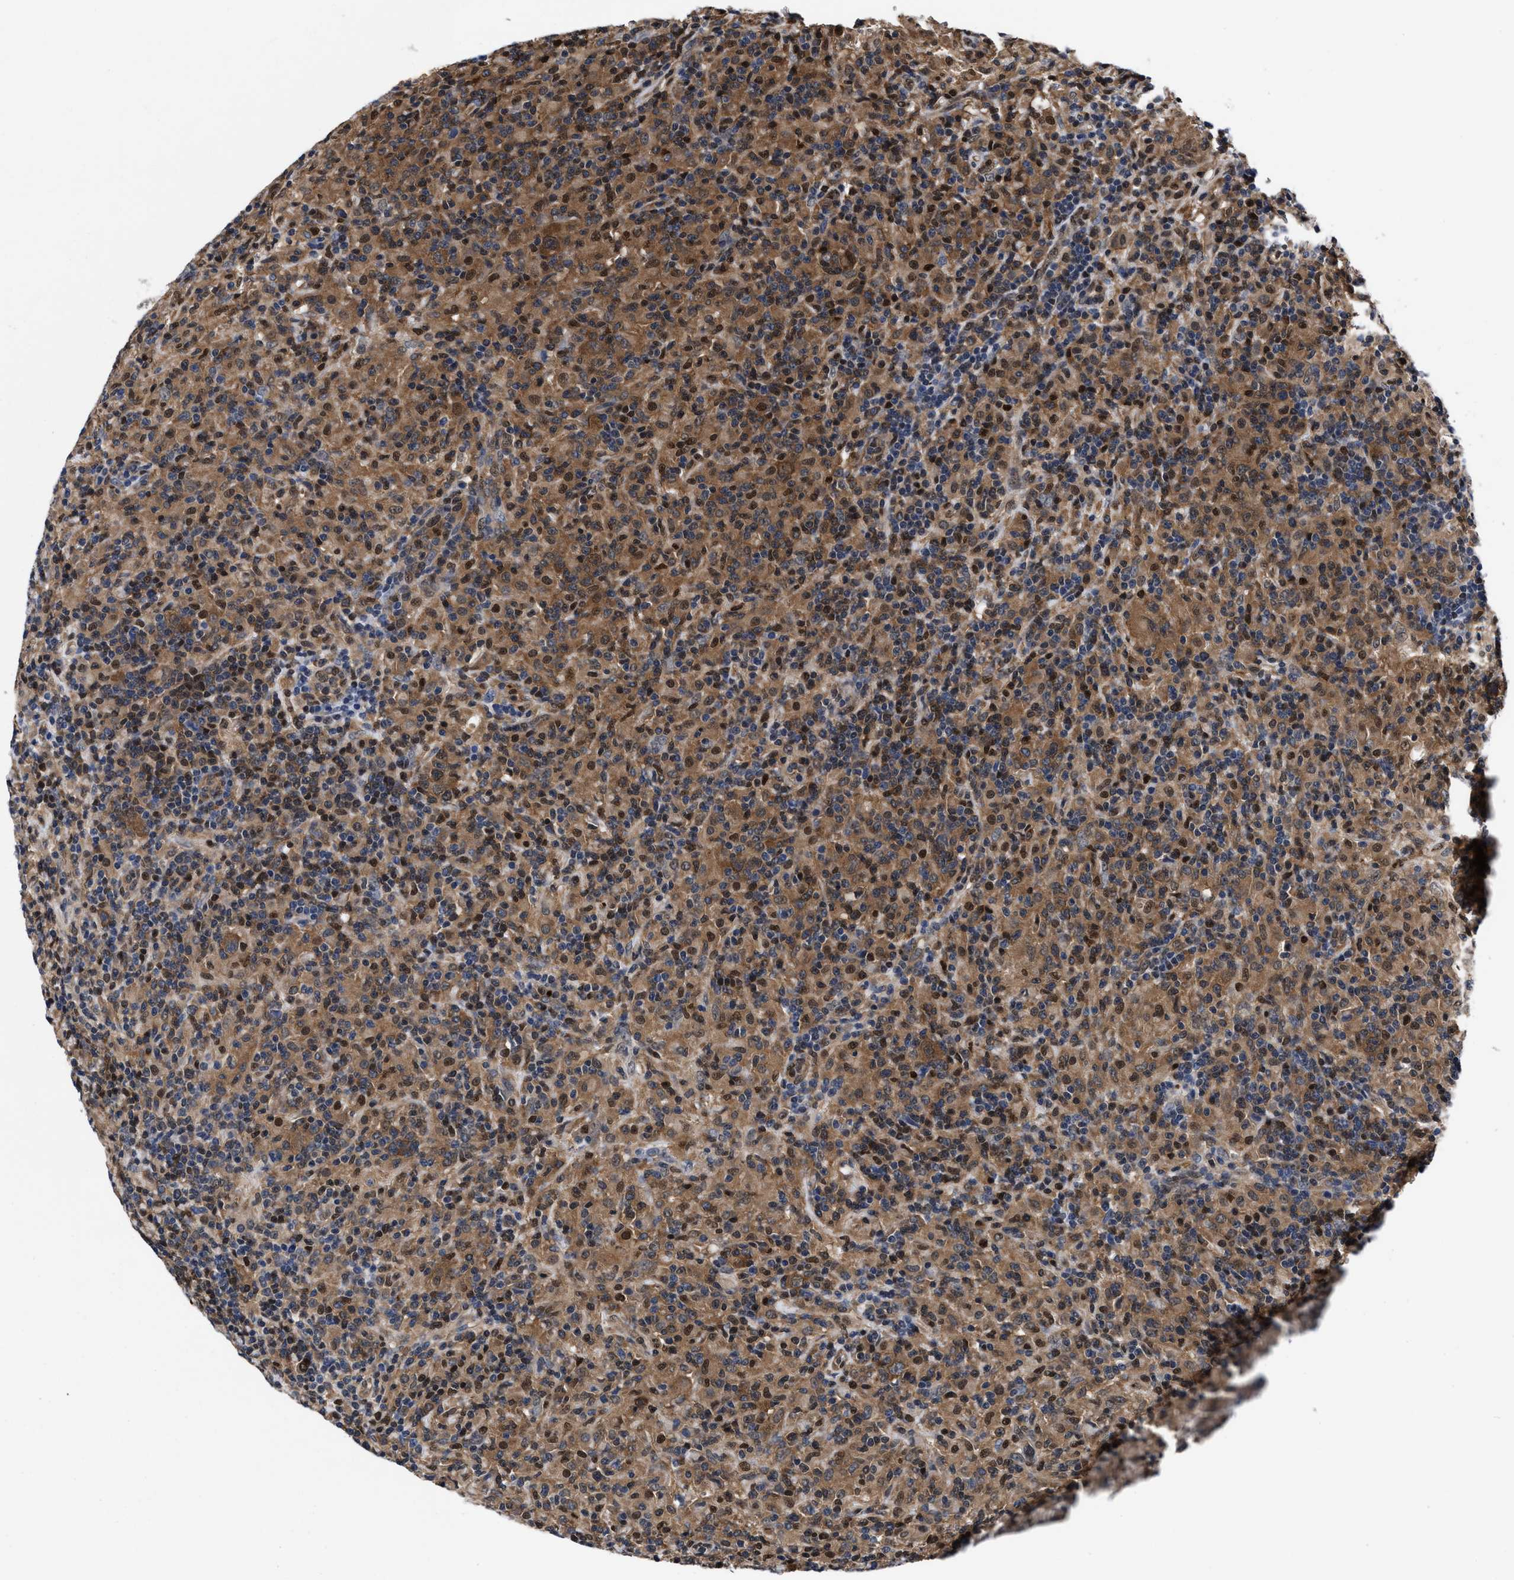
{"staining": {"intensity": "moderate", "quantity": ">75%", "location": "cytoplasmic/membranous"}, "tissue": "lymphoma", "cell_type": "Tumor cells", "image_type": "cancer", "snomed": [{"axis": "morphology", "description": "Hodgkin's disease, NOS"}, {"axis": "topography", "description": "Lymph node"}], "caption": "A brown stain highlights moderate cytoplasmic/membranous positivity of a protein in human Hodgkin's disease tumor cells.", "gene": "ACLY", "patient": {"sex": "male", "age": 70}}